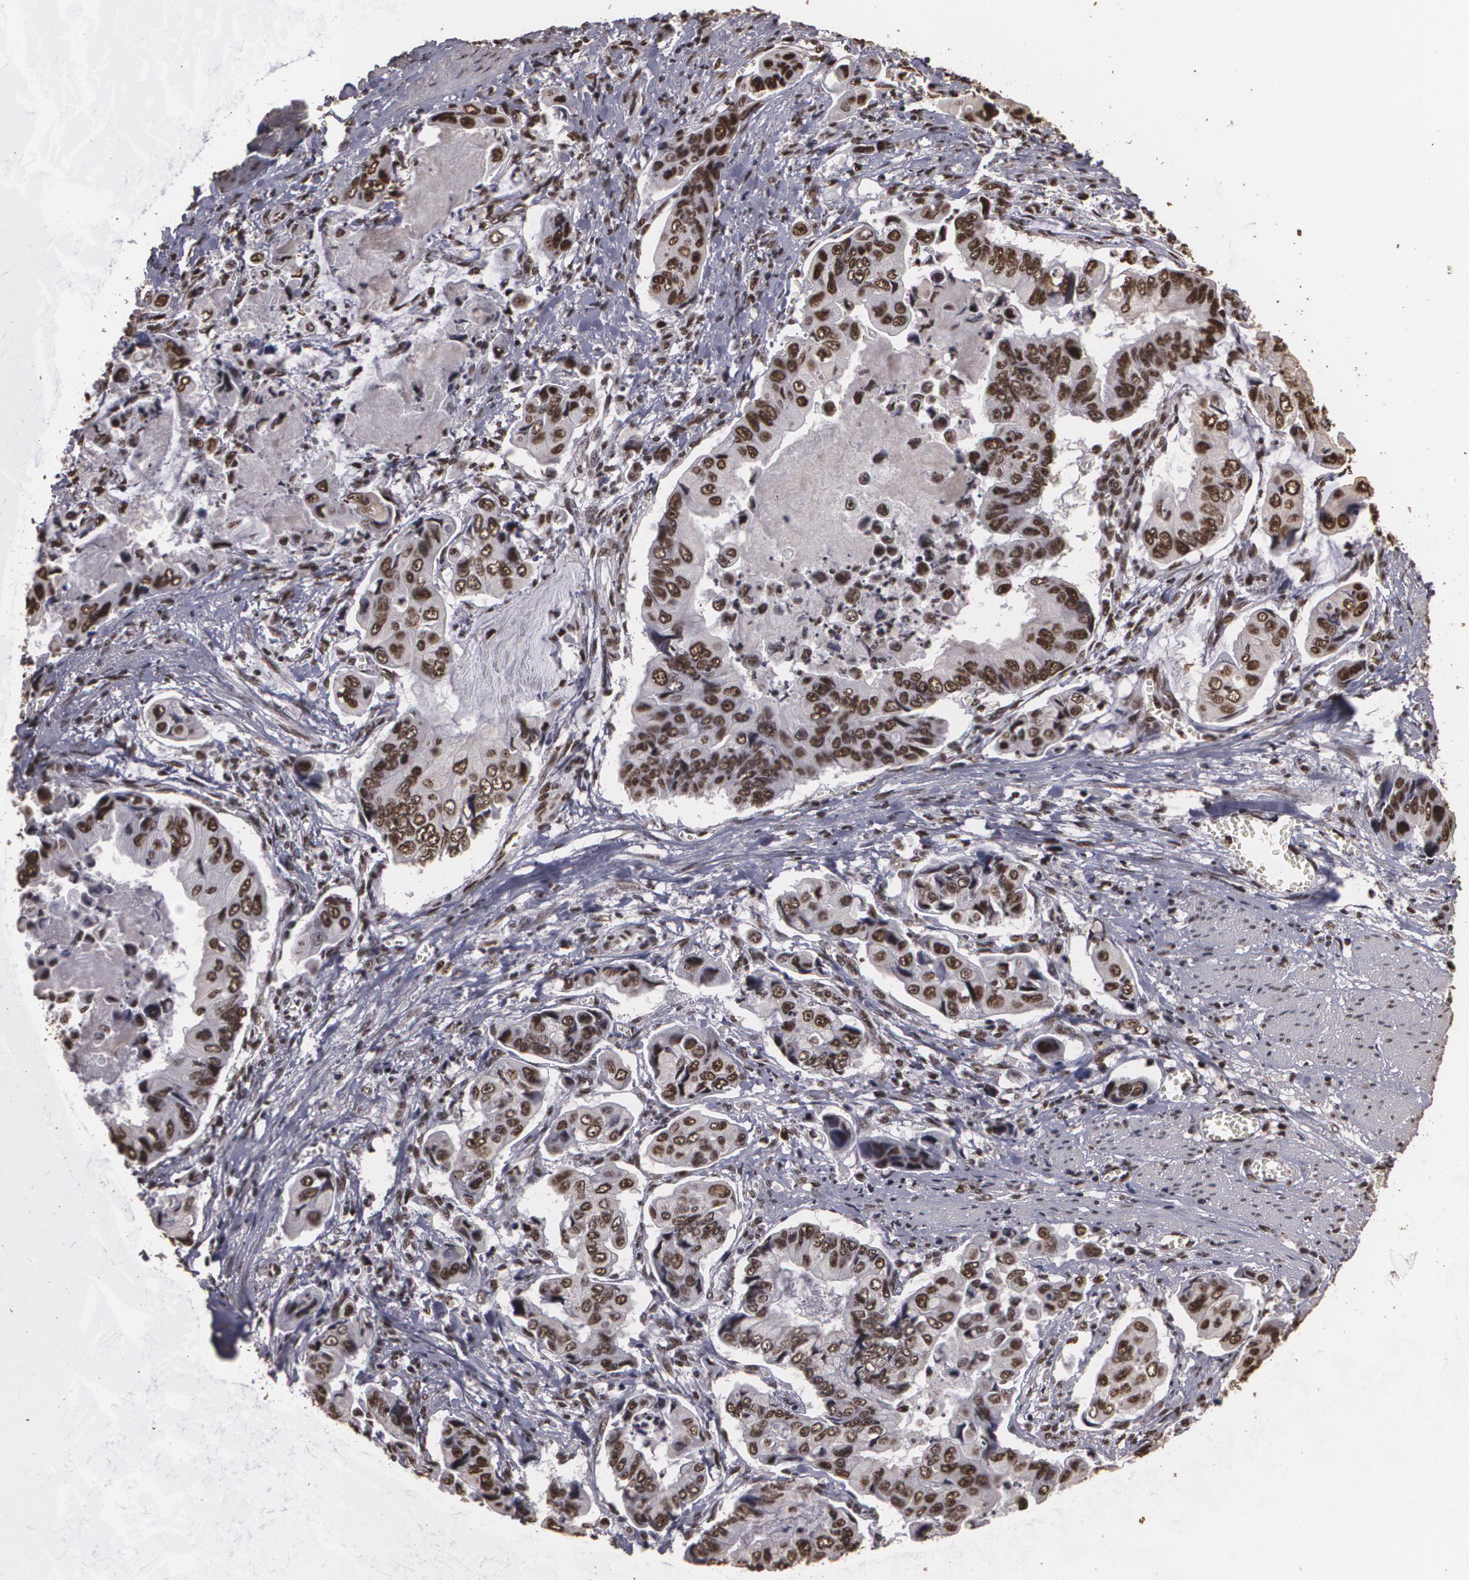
{"staining": {"intensity": "strong", "quantity": ">75%", "location": "nuclear"}, "tissue": "stomach cancer", "cell_type": "Tumor cells", "image_type": "cancer", "snomed": [{"axis": "morphology", "description": "Adenocarcinoma, NOS"}, {"axis": "topography", "description": "Stomach, upper"}], "caption": "Protein expression analysis of stomach cancer (adenocarcinoma) shows strong nuclear staining in approximately >75% of tumor cells. Nuclei are stained in blue.", "gene": "RCOR1", "patient": {"sex": "male", "age": 80}}